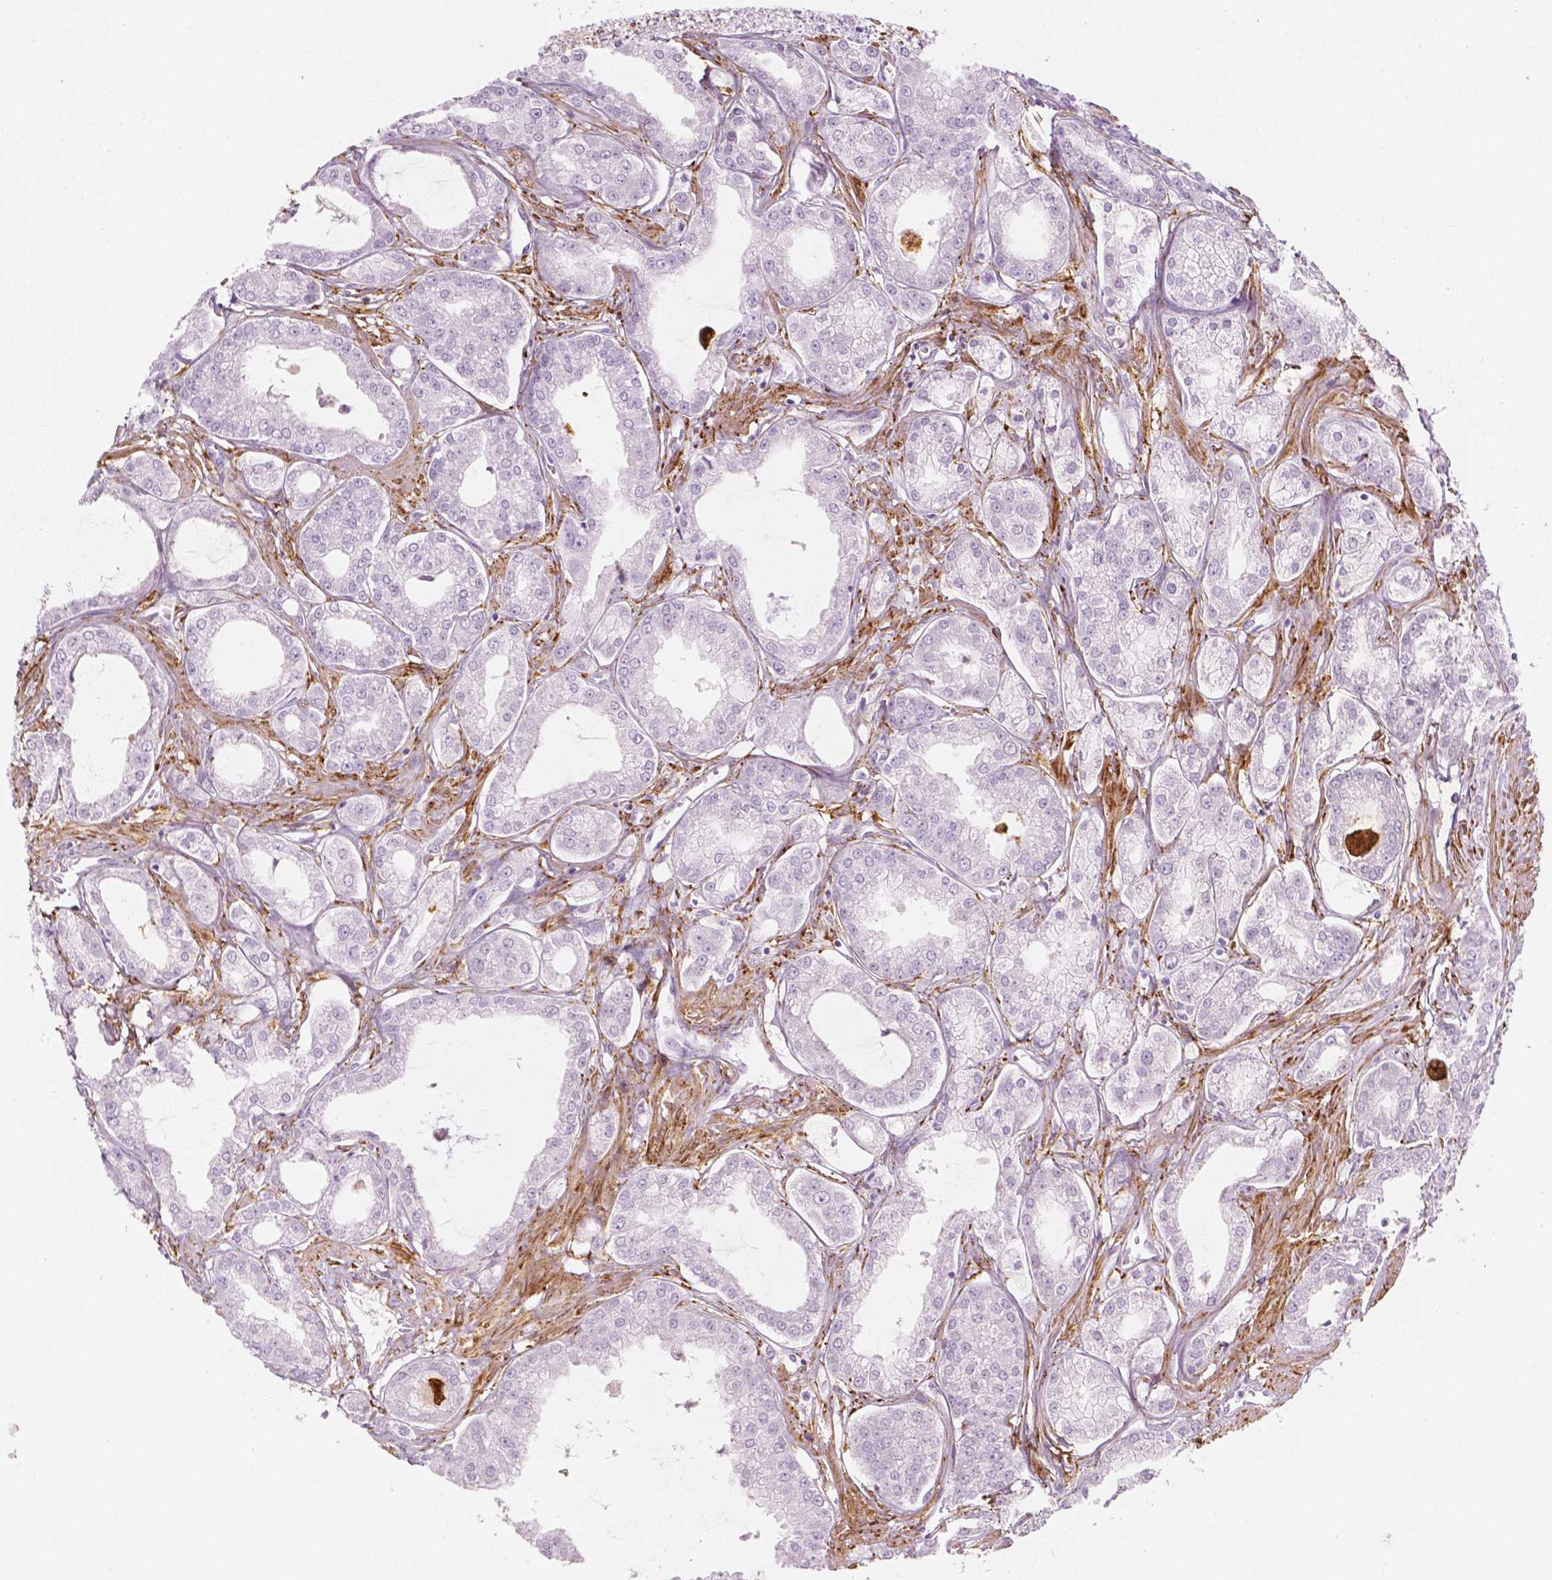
{"staining": {"intensity": "negative", "quantity": "none", "location": "none"}, "tissue": "prostate cancer", "cell_type": "Tumor cells", "image_type": "cancer", "snomed": [{"axis": "morphology", "description": "Adenocarcinoma, NOS"}, {"axis": "topography", "description": "Prostate"}], "caption": "Protein analysis of prostate cancer demonstrates no significant staining in tumor cells.", "gene": "CES1", "patient": {"sex": "male", "age": 71}}